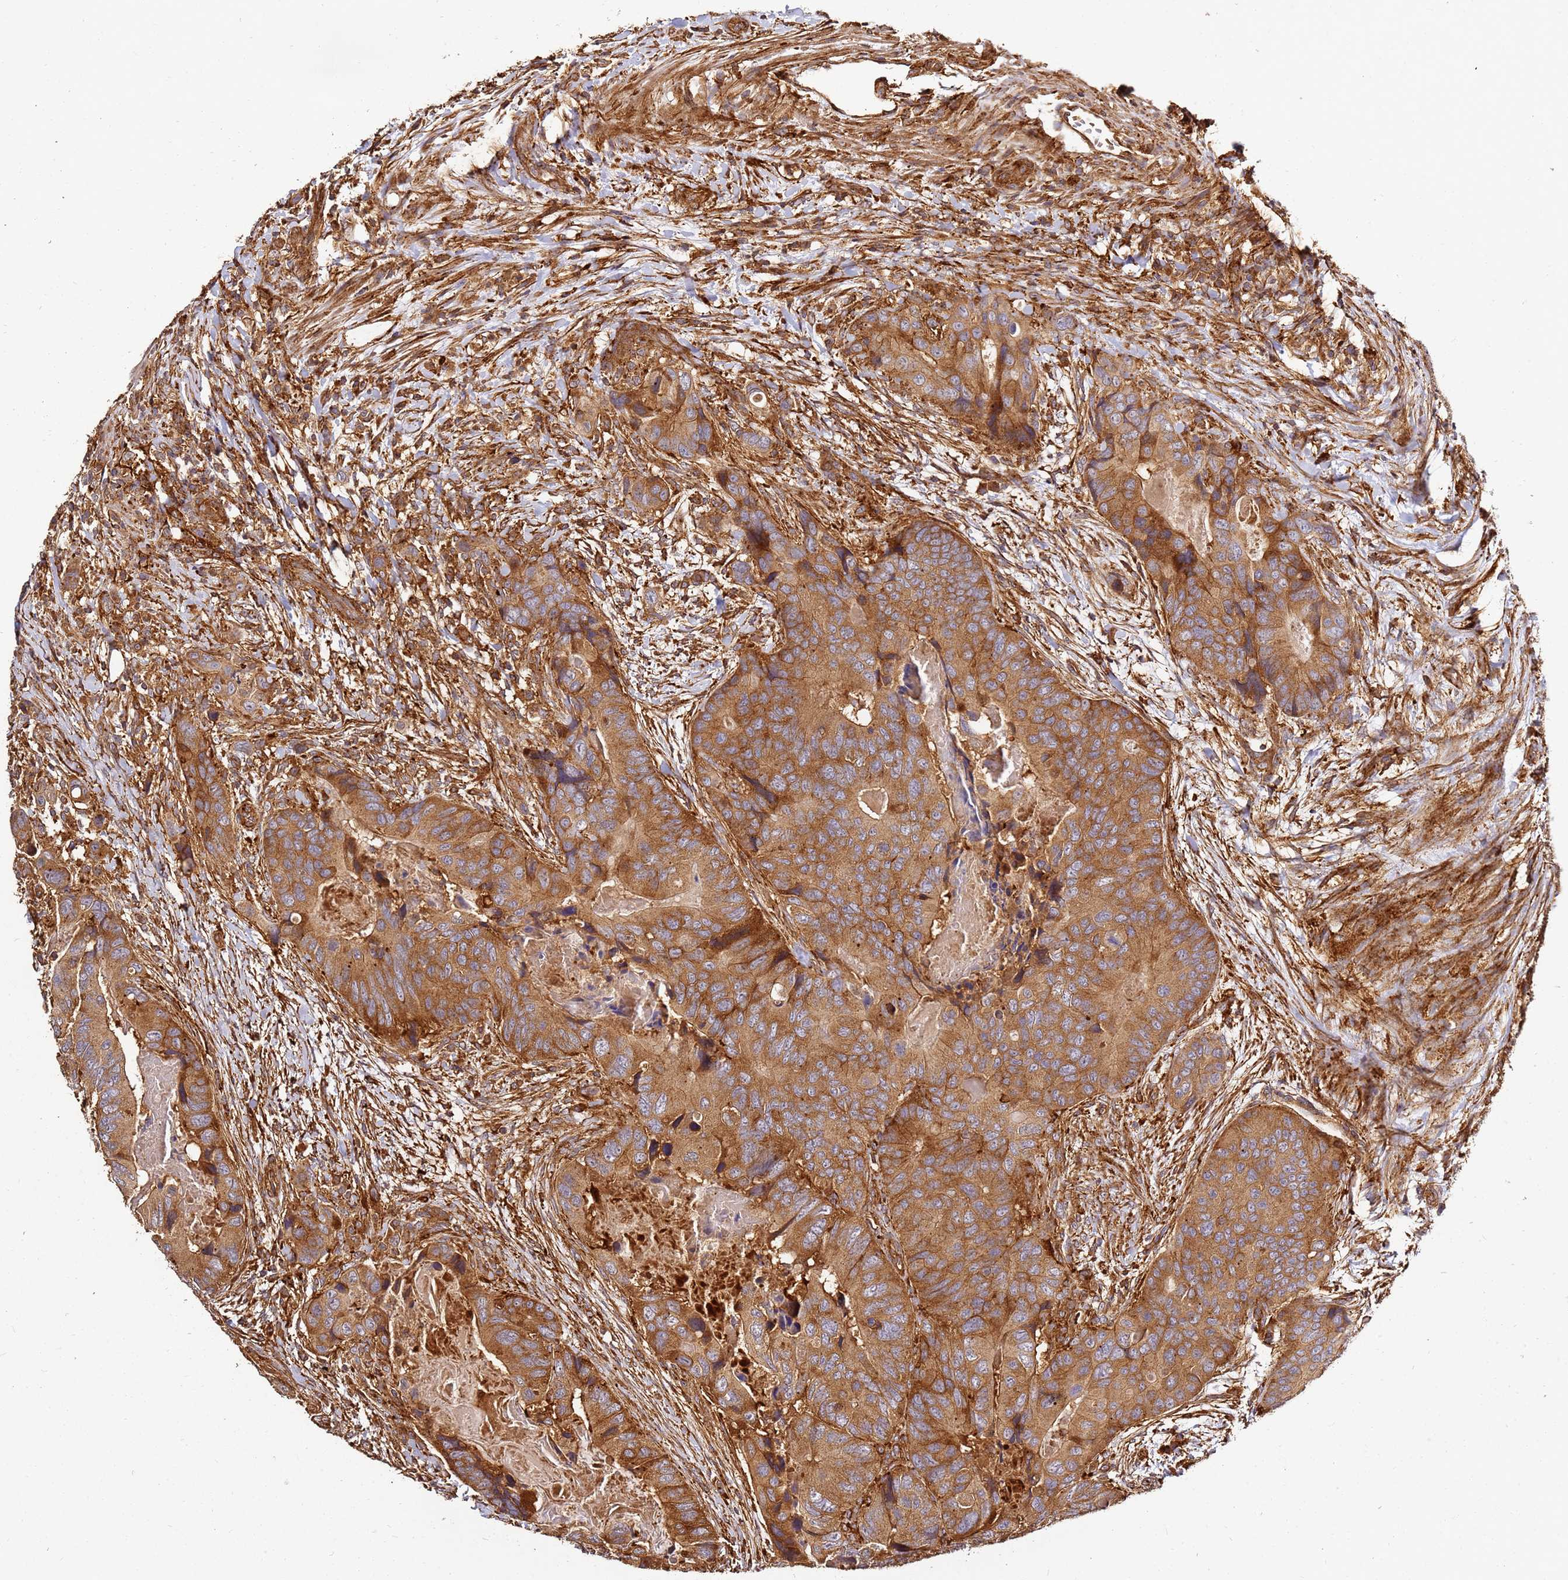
{"staining": {"intensity": "strong", "quantity": ">75%", "location": "cytoplasmic/membranous"}, "tissue": "colorectal cancer", "cell_type": "Tumor cells", "image_type": "cancer", "snomed": [{"axis": "morphology", "description": "Adenocarcinoma, NOS"}, {"axis": "topography", "description": "Colon"}], "caption": "Tumor cells exhibit high levels of strong cytoplasmic/membranous expression in about >75% of cells in colorectal cancer.", "gene": "DVL3", "patient": {"sex": "male", "age": 84}}